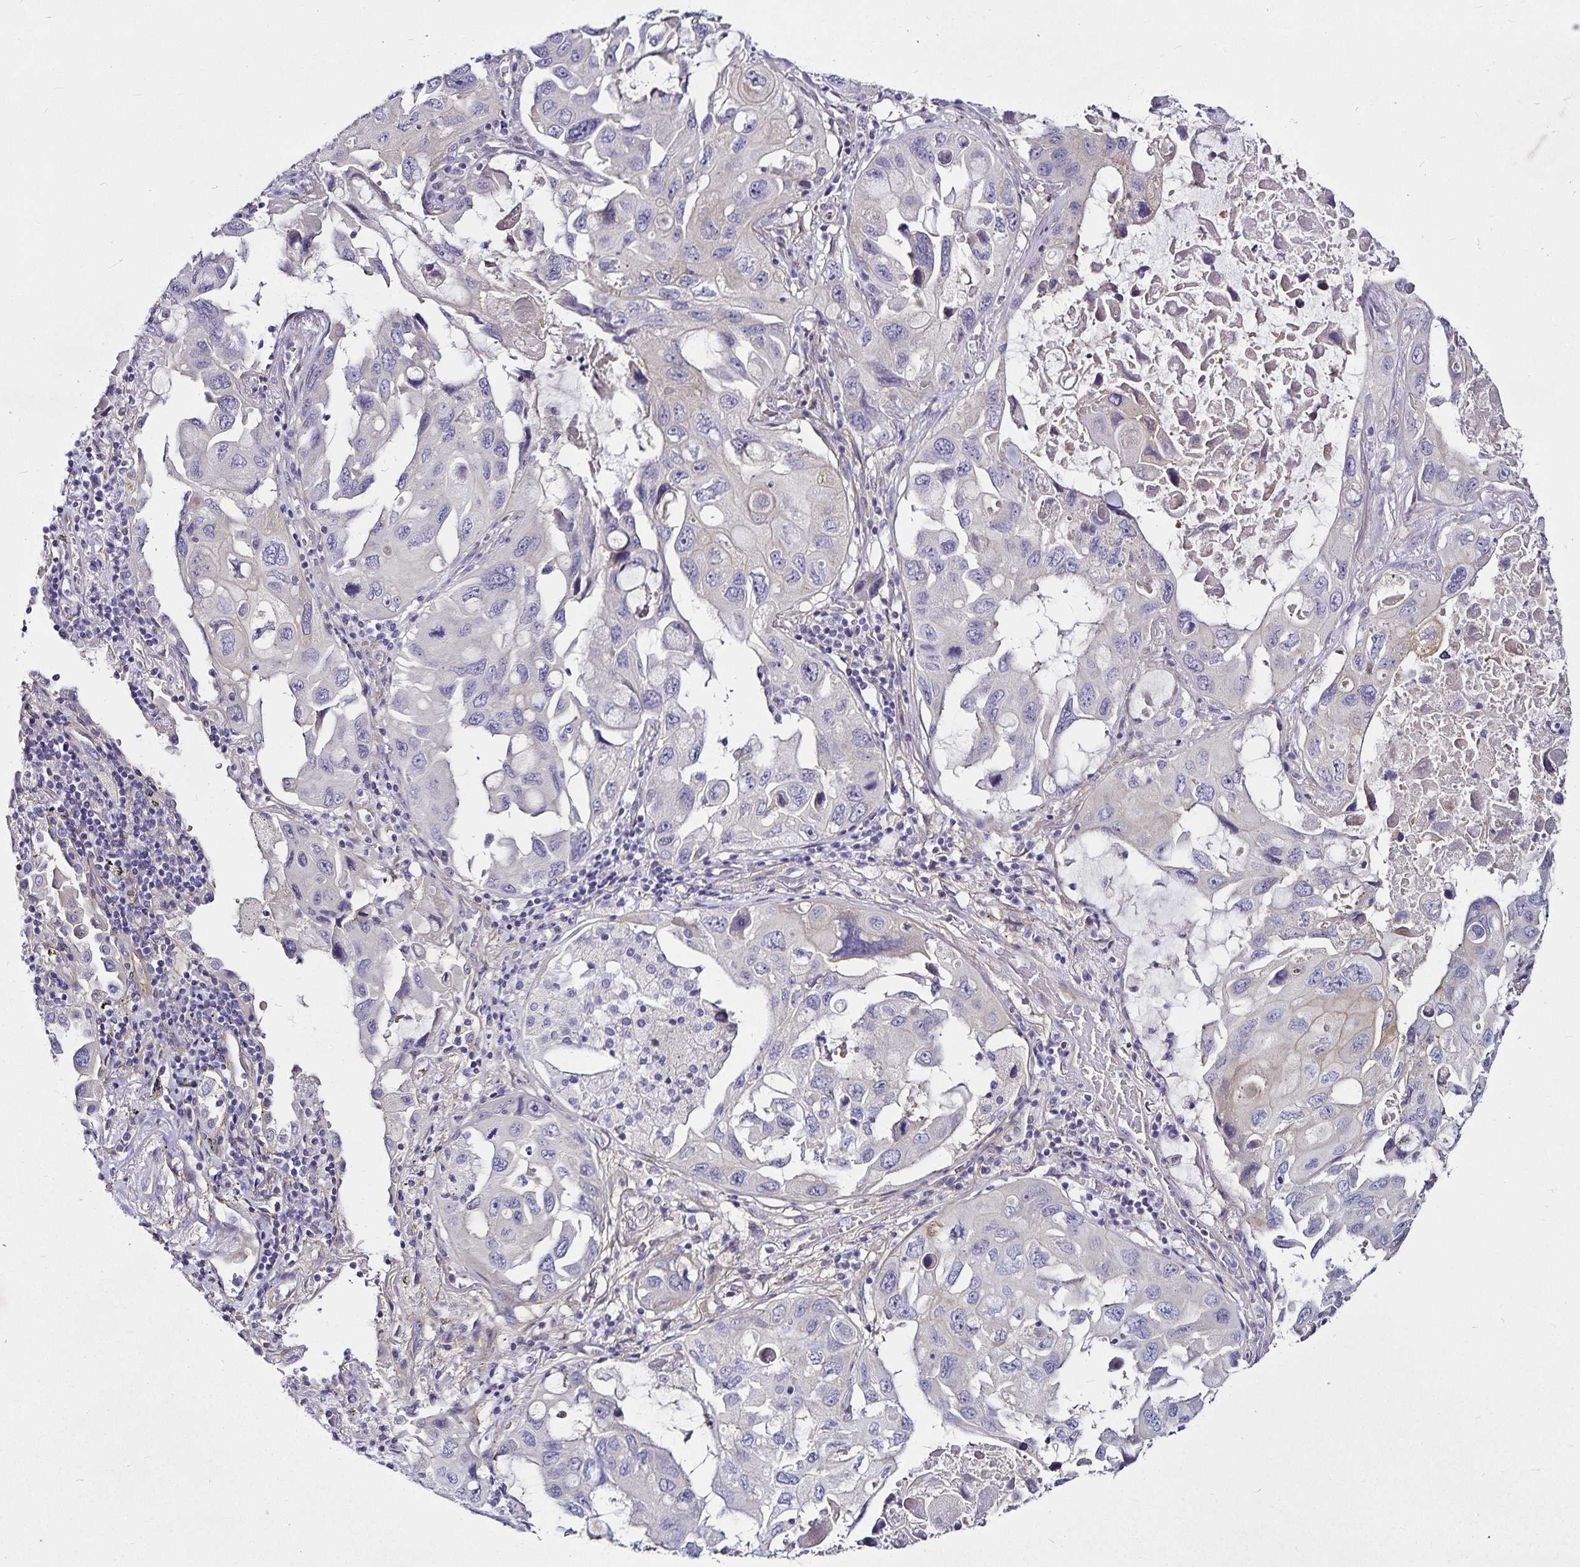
{"staining": {"intensity": "negative", "quantity": "none", "location": "none"}, "tissue": "lung cancer", "cell_type": "Tumor cells", "image_type": "cancer", "snomed": [{"axis": "morphology", "description": "Squamous cell carcinoma, NOS"}, {"axis": "topography", "description": "Lung"}], "caption": "An image of squamous cell carcinoma (lung) stained for a protein shows no brown staining in tumor cells.", "gene": "GNG12", "patient": {"sex": "female", "age": 73}}